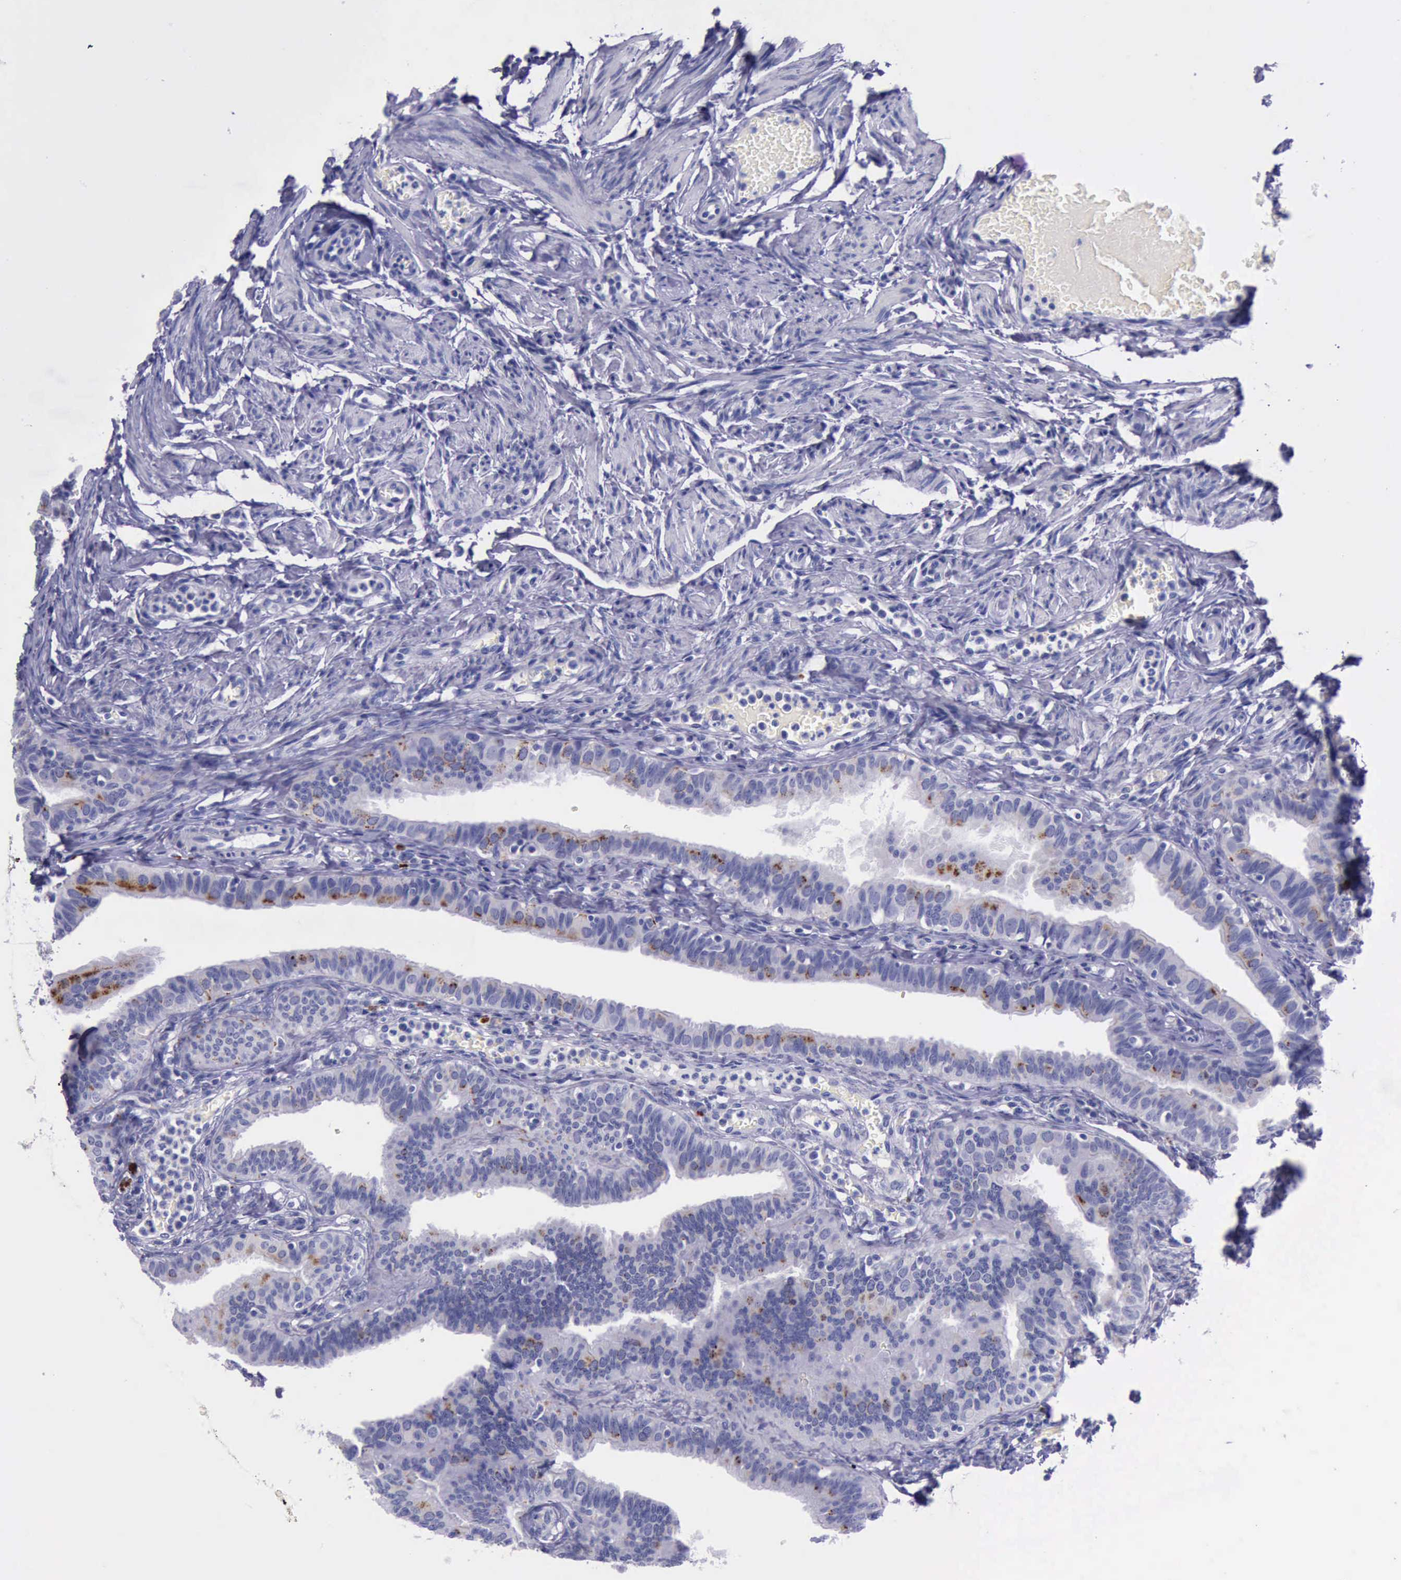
{"staining": {"intensity": "weak", "quantity": "25%-75%", "location": "cytoplasmic/membranous"}, "tissue": "fallopian tube", "cell_type": "Glandular cells", "image_type": "normal", "snomed": [{"axis": "morphology", "description": "Normal tissue, NOS"}, {"axis": "topography", "description": "Fallopian tube"}, {"axis": "topography", "description": "Ovary"}], "caption": "The image reveals immunohistochemical staining of unremarkable fallopian tube. There is weak cytoplasmic/membranous positivity is seen in about 25%-75% of glandular cells. The protein of interest is stained brown, and the nuclei are stained in blue (DAB (3,3'-diaminobenzidine) IHC with brightfield microscopy, high magnification).", "gene": "GLA", "patient": {"sex": "female", "age": 51}}